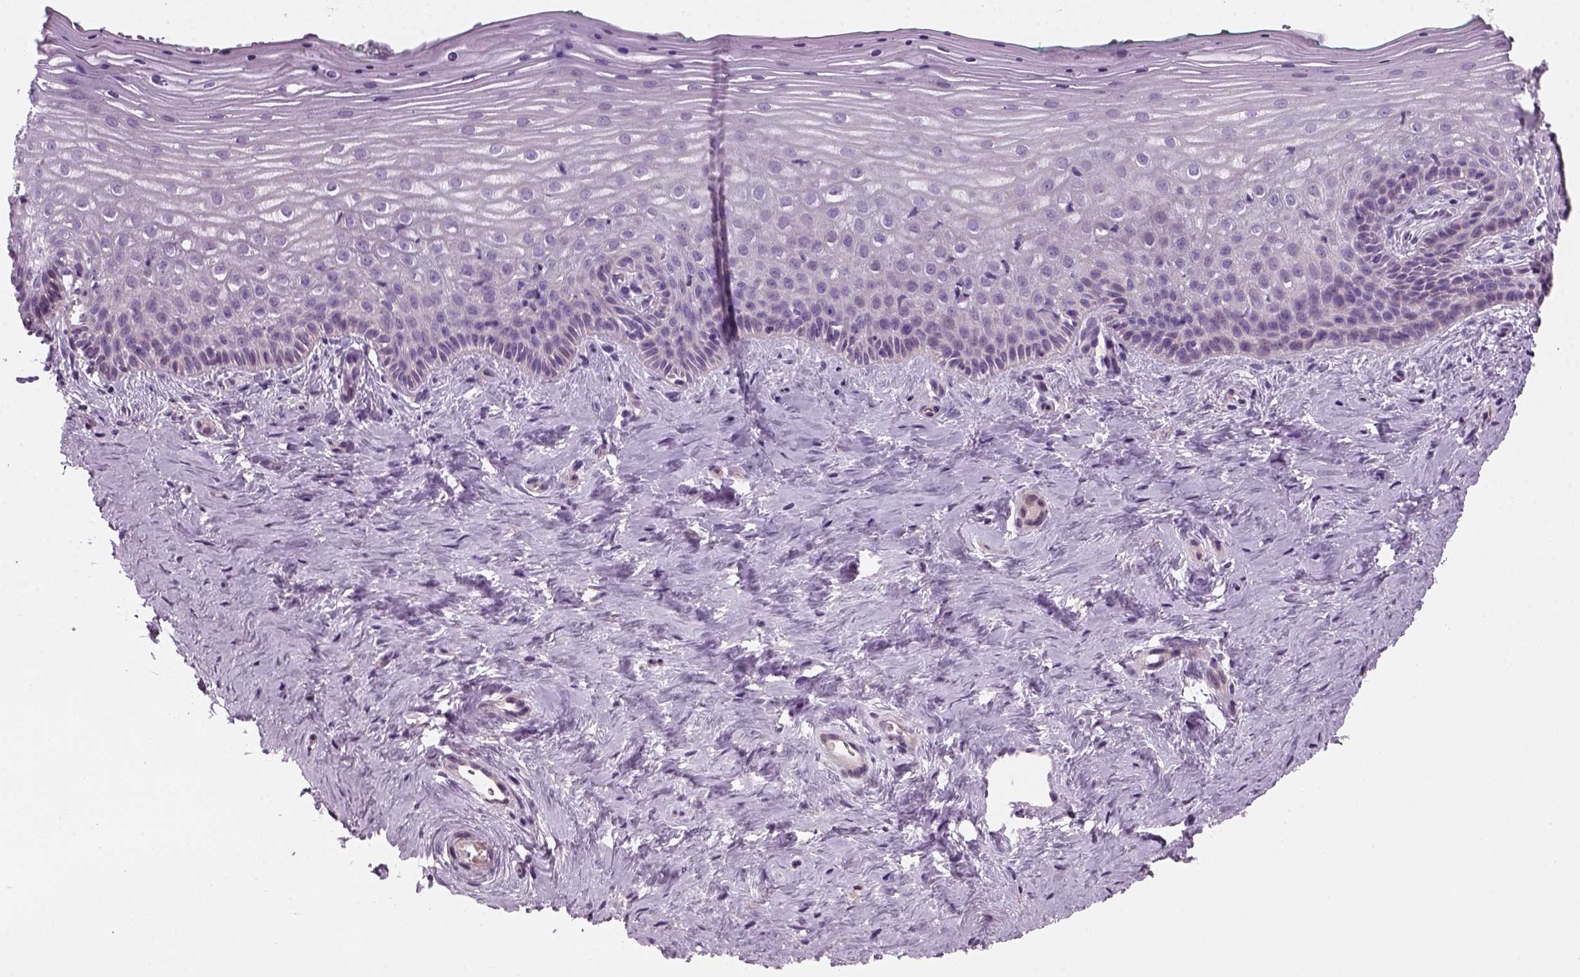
{"staining": {"intensity": "negative", "quantity": "none", "location": "none"}, "tissue": "vagina", "cell_type": "Squamous epithelial cells", "image_type": "normal", "snomed": [{"axis": "morphology", "description": "Normal tissue, NOS"}, {"axis": "topography", "description": "Vagina"}], "caption": "This histopathology image is of benign vagina stained with immunohistochemistry to label a protein in brown with the nuclei are counter-stained blue. There is no expression in squamous epithelial cells.", "gene": "ELOVL3", "patient": {"sex": "female", "age": 45}}